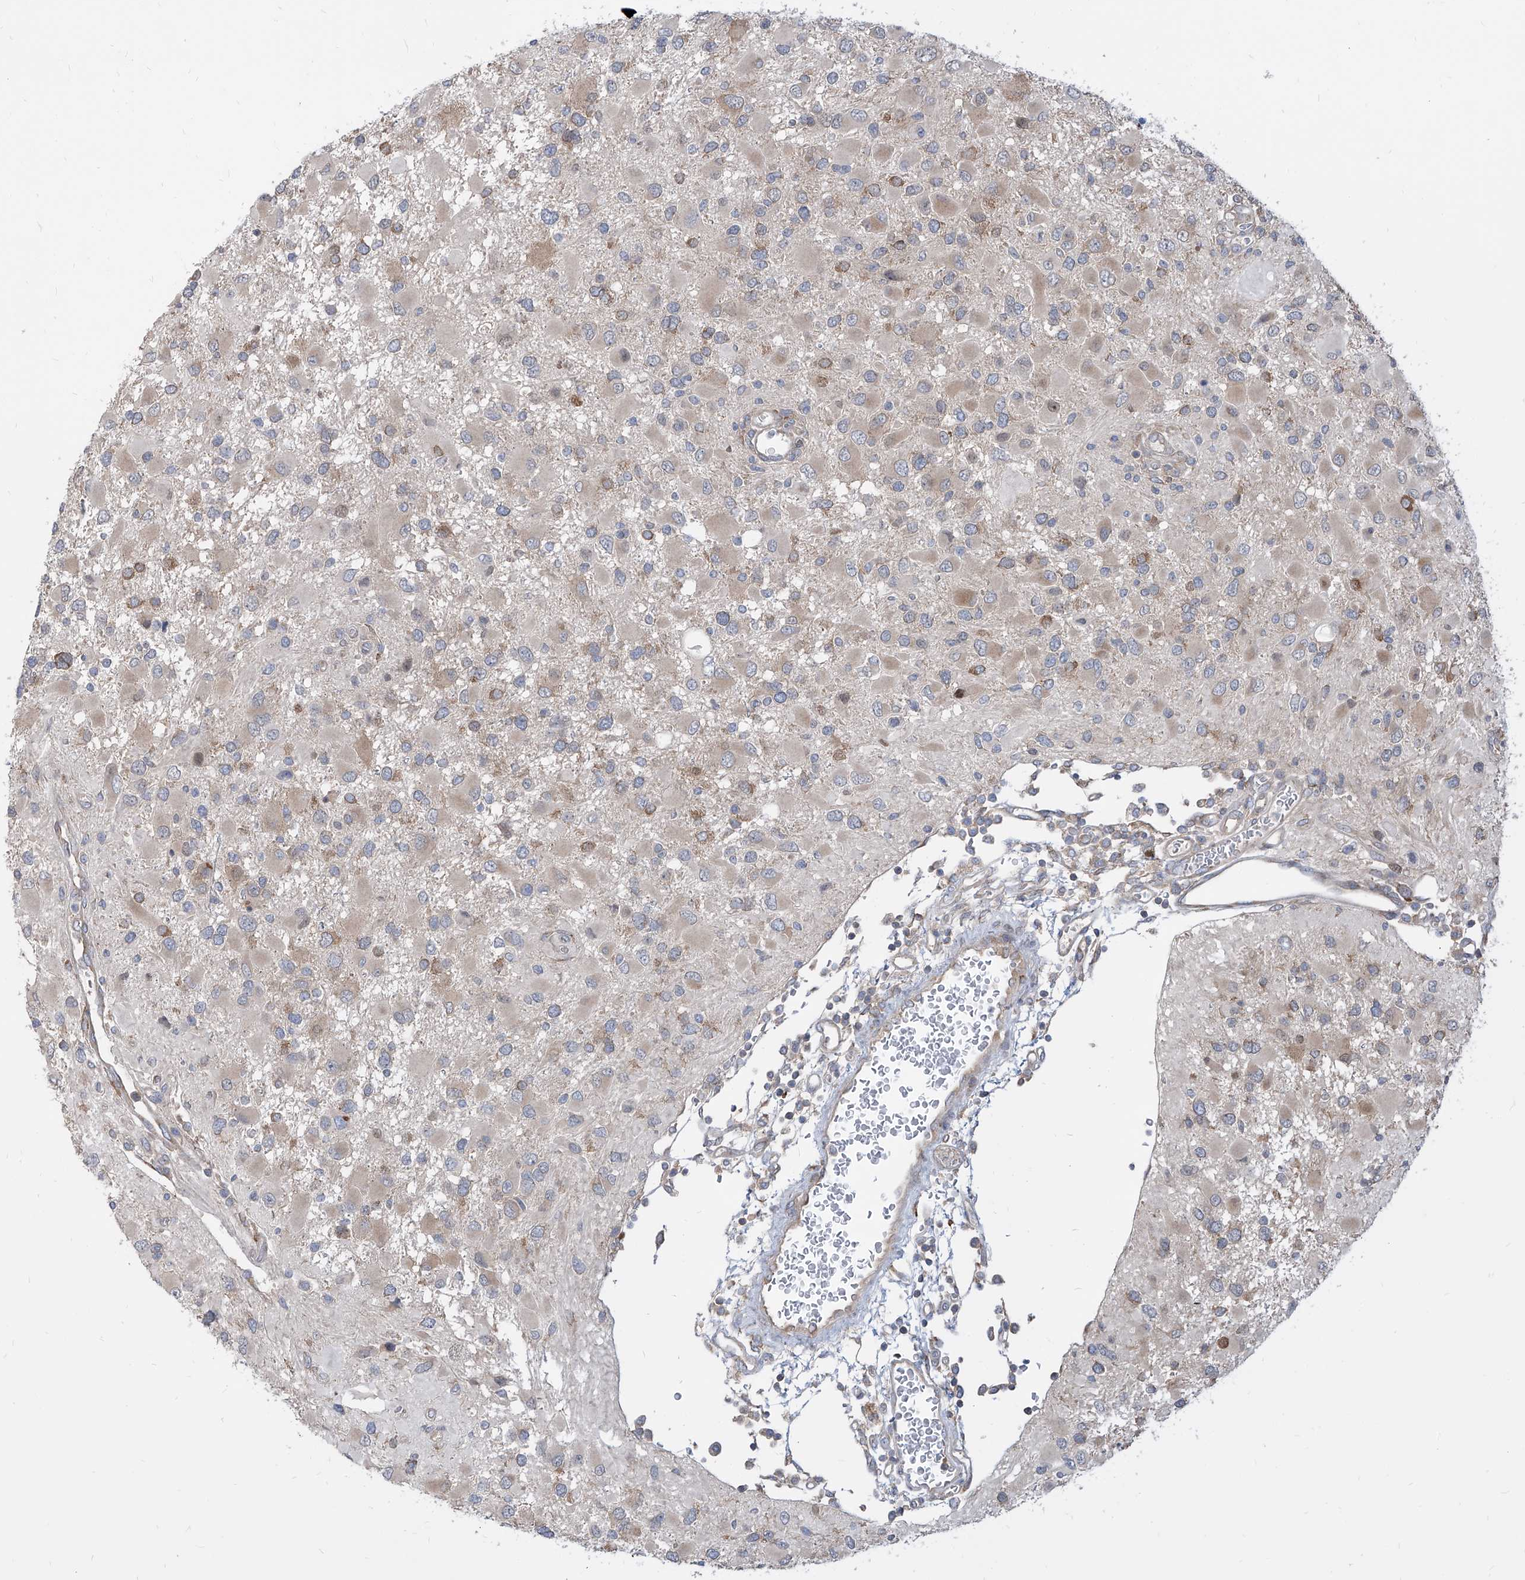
{"staining": {"intensity": "weak", "quantity": "<25%", "location": "cytoplasmic/membranous"}, "tissue": "glioma", "cell_type": "Tumor cells", "image_type": "cancer", "snomed": [{"axis": "morphology", "description": "Glioma, malignant, High grade"}, {"axis": "topography", "description": "Brain"}], "caption": "Immunohistochemistry (IHC) micrograph of glioma stained for a protein (brown), which demonstrates no positivity in tumor cells. (DAB immunohistochemistry (IHC) visualized using brightfield microscopy, high magnification).", "gene": "FAM83B", "patient": {"sex": "male", "age": 53}}